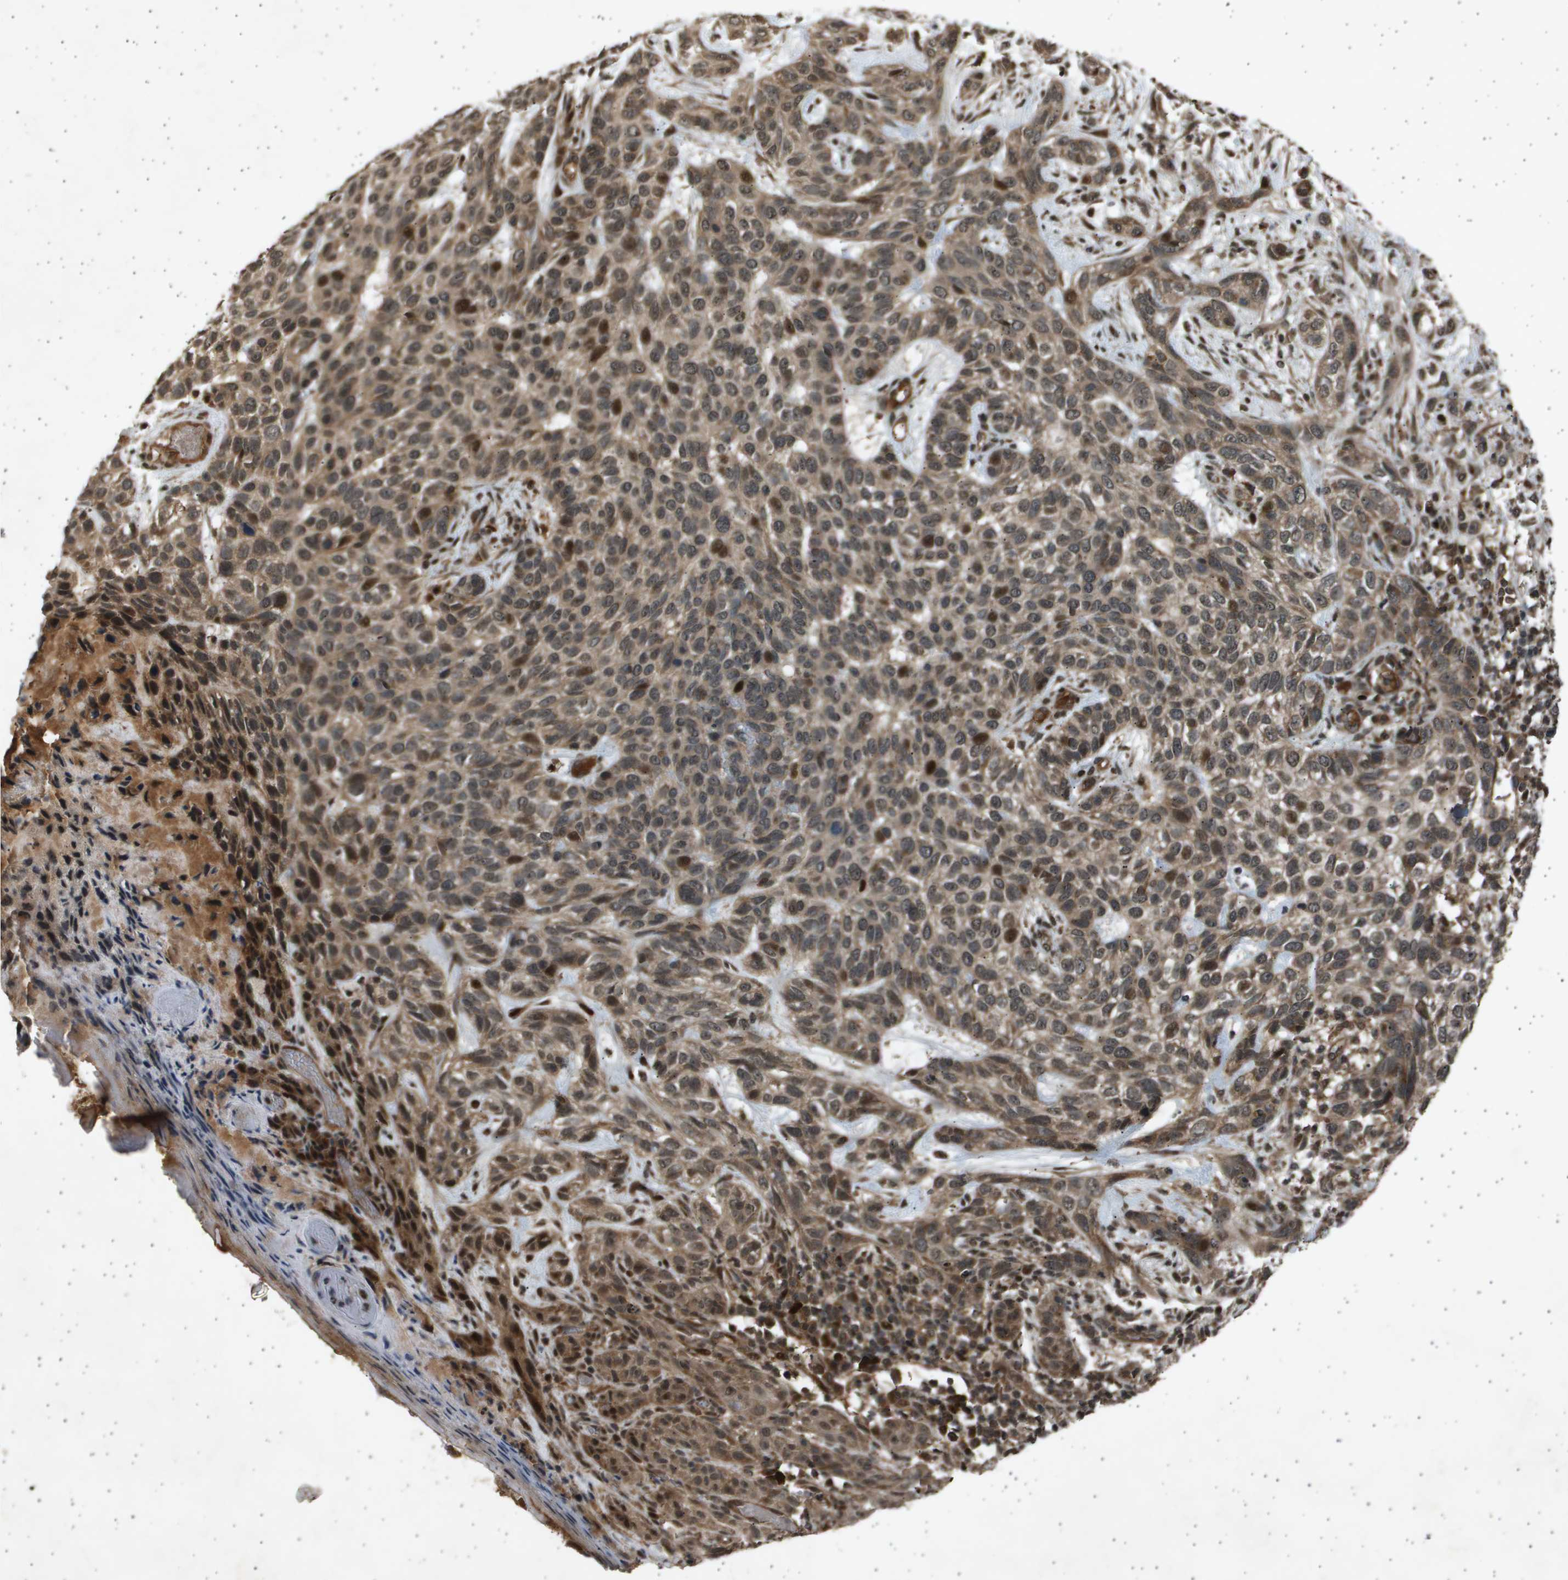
{"staining": {"intensity": "moderate", "quantity": ">75%", "location": "cytoplasmic/membranous,nuclear"}, "tissue": "skin cancer", "cell_type": "Tumor cells", "image_type": "cancer", "snomed": [{"axis": "morphology", "description": "Normal tissue, NOS"}, {"axis": "morphology", "description": "Basal cell carcinoma"}, {"axis": "topography", "description": "Skin"}], "caption": "Tumor cells show medium levels of moderate cytoplasmic/membranous and nuclear expression in approximately >75% of cells in human skin basal cell carcinoma. The protein is stained brown, and the nuclei are stained in blue (DAB (3,3'-diaminobenzidine) IHC with brightfield microscopy, high magnification).", "gene": "TNRC6A", "patient": {"sex": "male", "age": 79}}